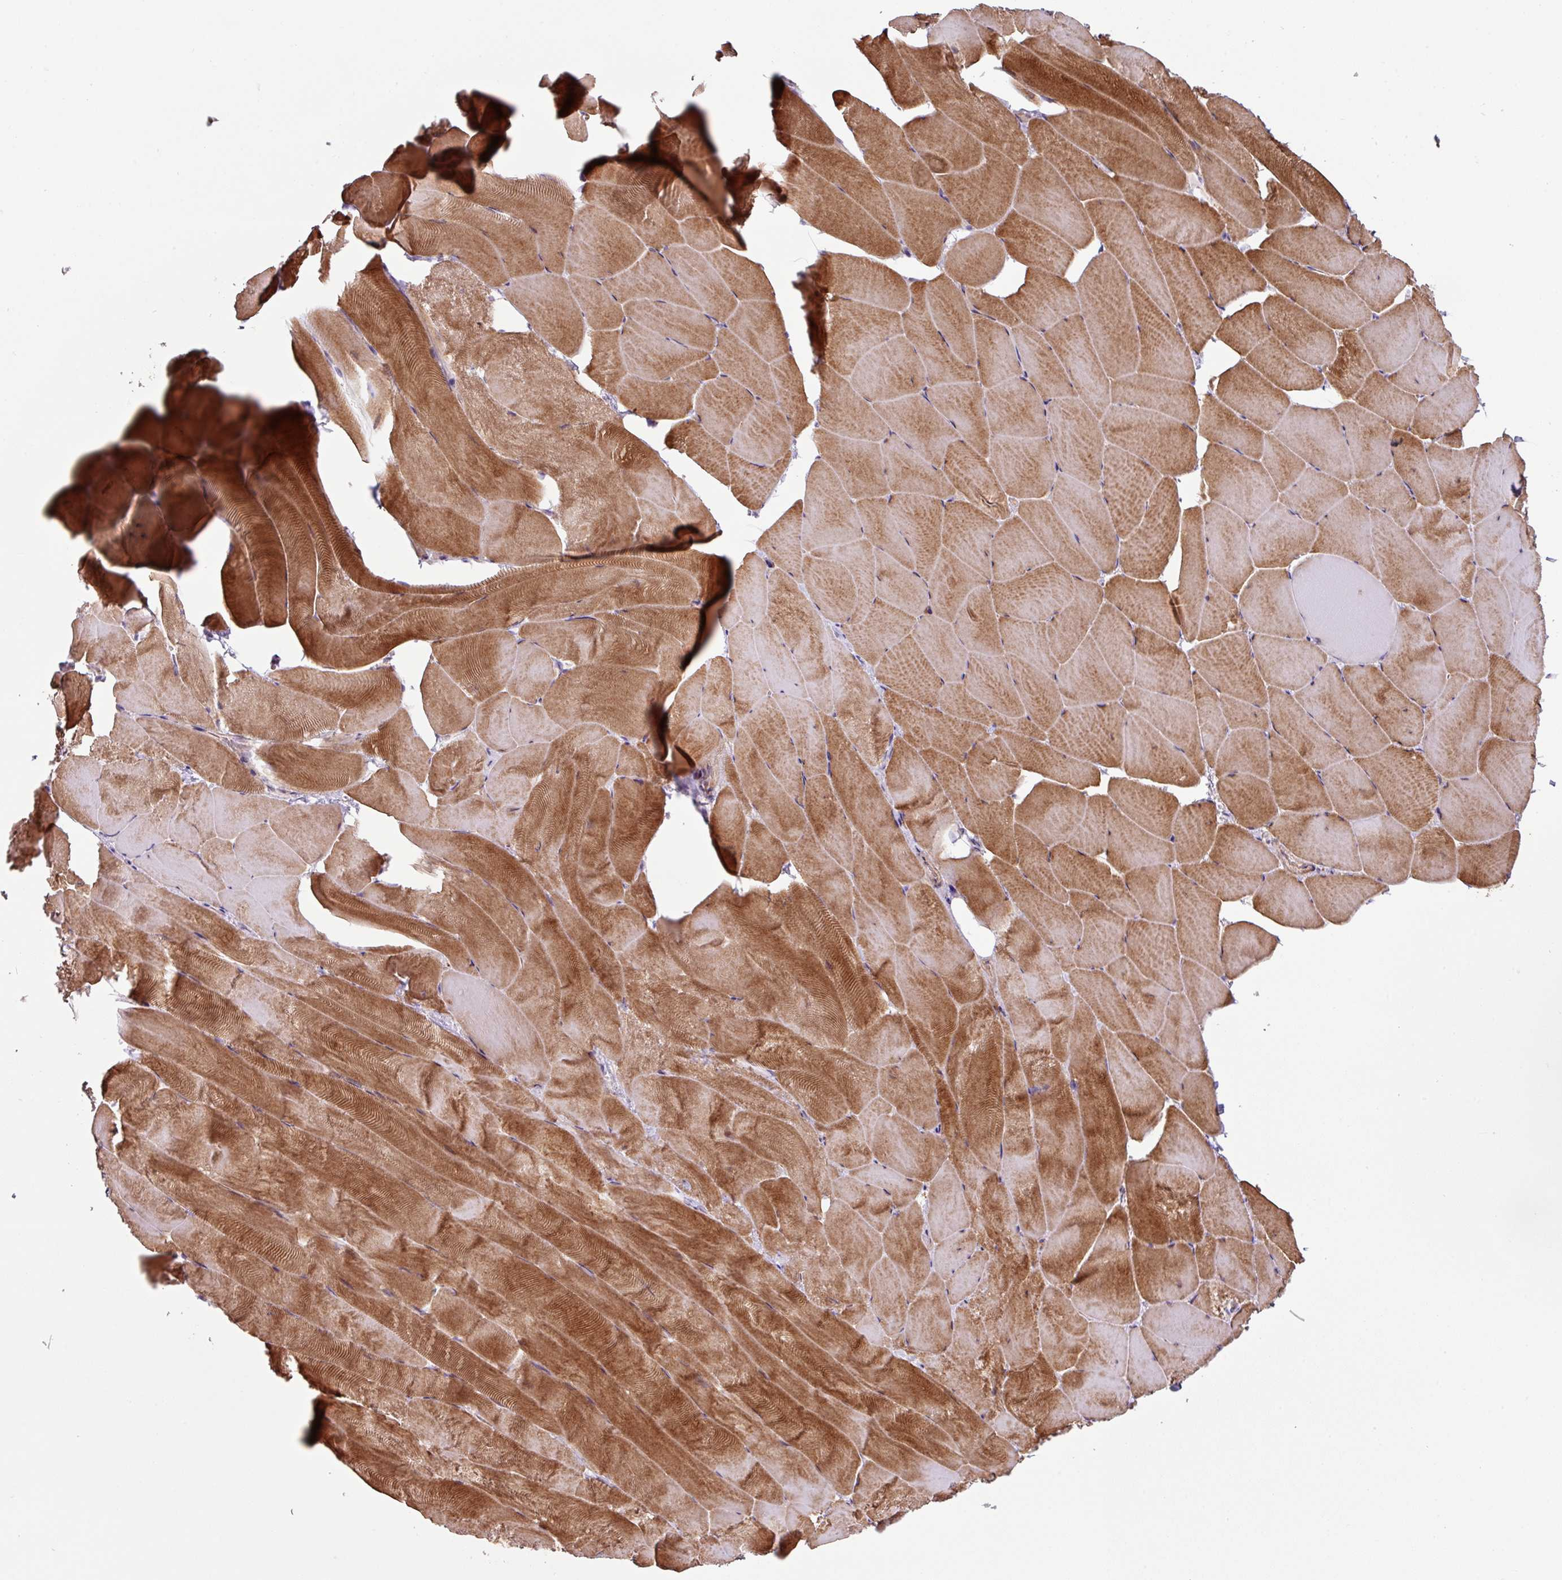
{"staining": {"intensity": "moderate", "quantity": ">75%", "location": "cytoplasmic/membranous"}, "tissue": "skeletal muscle", "cell_type": "Myocytes", "image_type": "normal", "snomed": [{"axis": "morphology", "description": "Normal tissue, NOS"}, {"axis": "topography", "description": "Skeletal muscle"}], "caption": "Myocytes exhibit medium levels of moderate cytoplasmic/membranous staining in about >75% of cells in benign human skeletal muscle. Using DAB (3,3'-diaminobenzidine) (brown) and hematoxylin (blue) stains, captured at high magnification using brightfield microscopy.", "gene": "MRRF", "patient": {"sex": "female", "age": 64}}